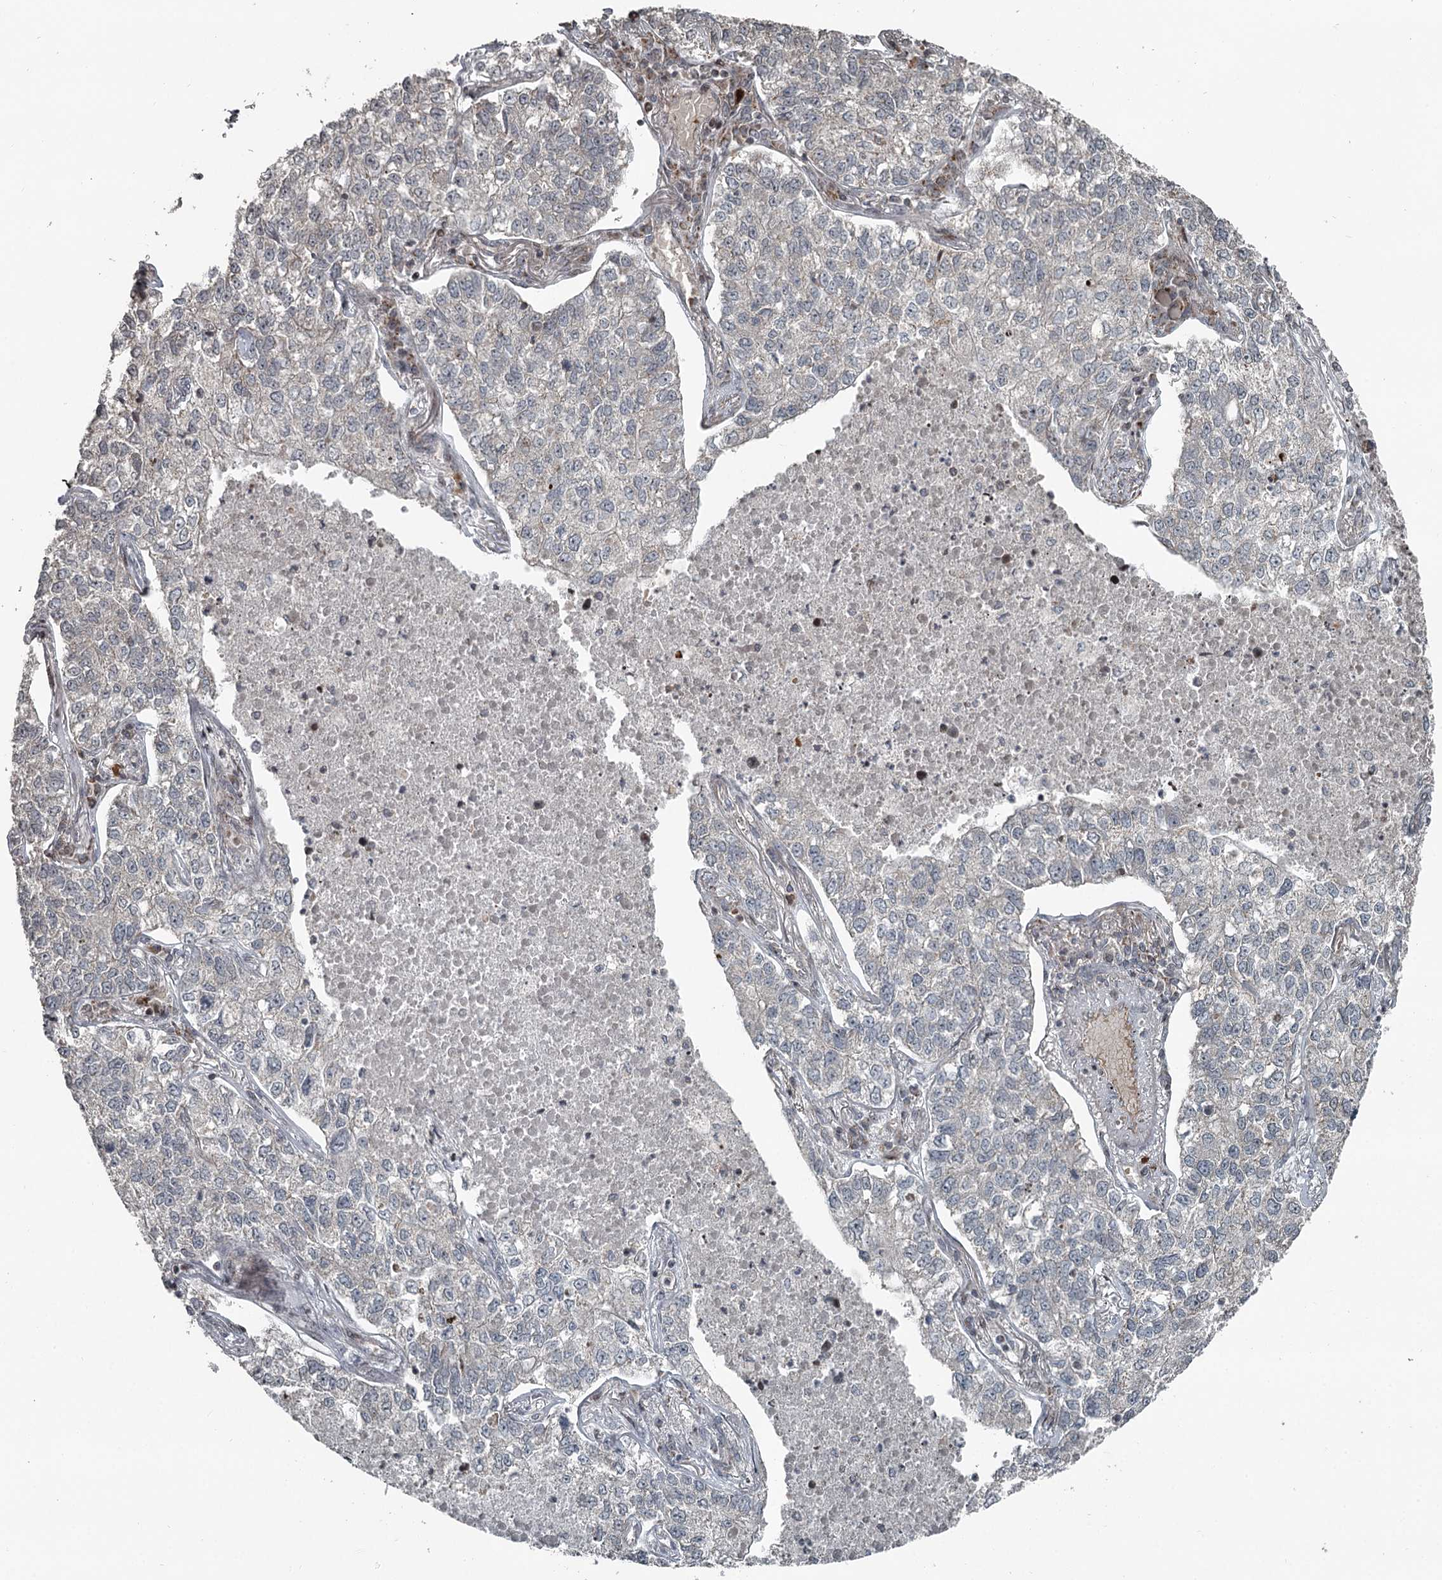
{"staining": {"intensity": "negative", "quantity": "none", "location": "none"}, "tissue": "lung cancer", "cell_type": "Tumor cells", "image_type": "cancer", "snomed": [{"axis": "morphology", "description": "Adenocarcinoma, NOS"}, {"axis": "topography", "description": "Lung"}], "caption": "High magnification brightfield microscopy of lung cancer (adenocarcinoma) stained with DAB (brown) and counterstained with hematoxylin (blue): tumor cells show no significant staining. (DAB IHC, high magnification).", "gene": "RASSF8", "patient": {"sex": "male", "age": 49}}